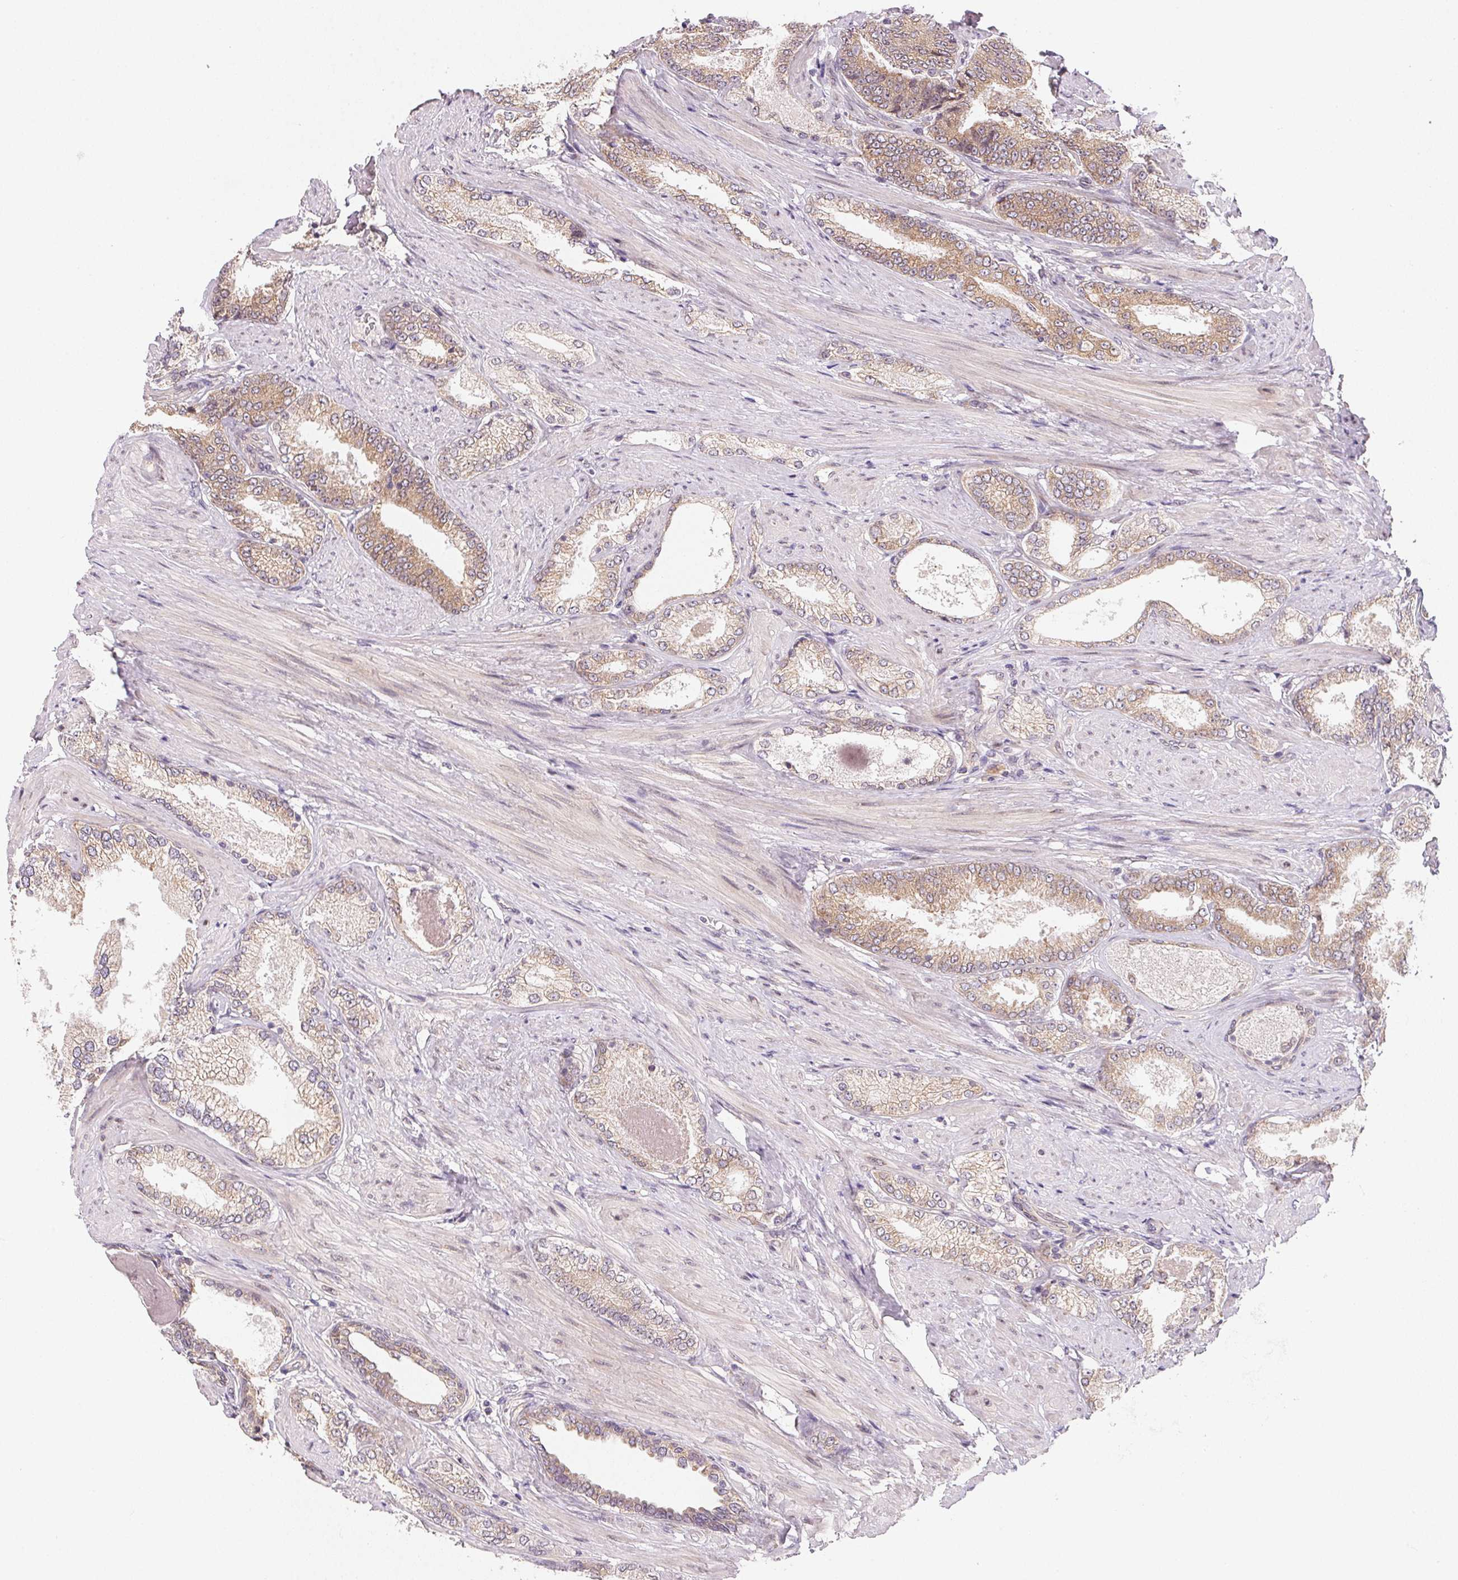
{"staining": {"intensity": "weak", "quantity": ">75%", "location": "cytoplasmic/membranous"}, "tissue": "prostate cancer", "cell_type": "Tumor cells", "image_type": "cancer", "snomed": [{"axis": "morphology", "description": "Adenocarcinoma, High grade"}, {"axis": "topography", "description": "Prostate and seminal vesicle, NOS"}], "caption": "An image of high-grade adenocarcinoma (prostate) stained for a protein demonstrates weak cytoplasmic/membranous brown staining in tumor cells.", "gene": "EI24", "patient": {"sex": "male", "age": 61}}